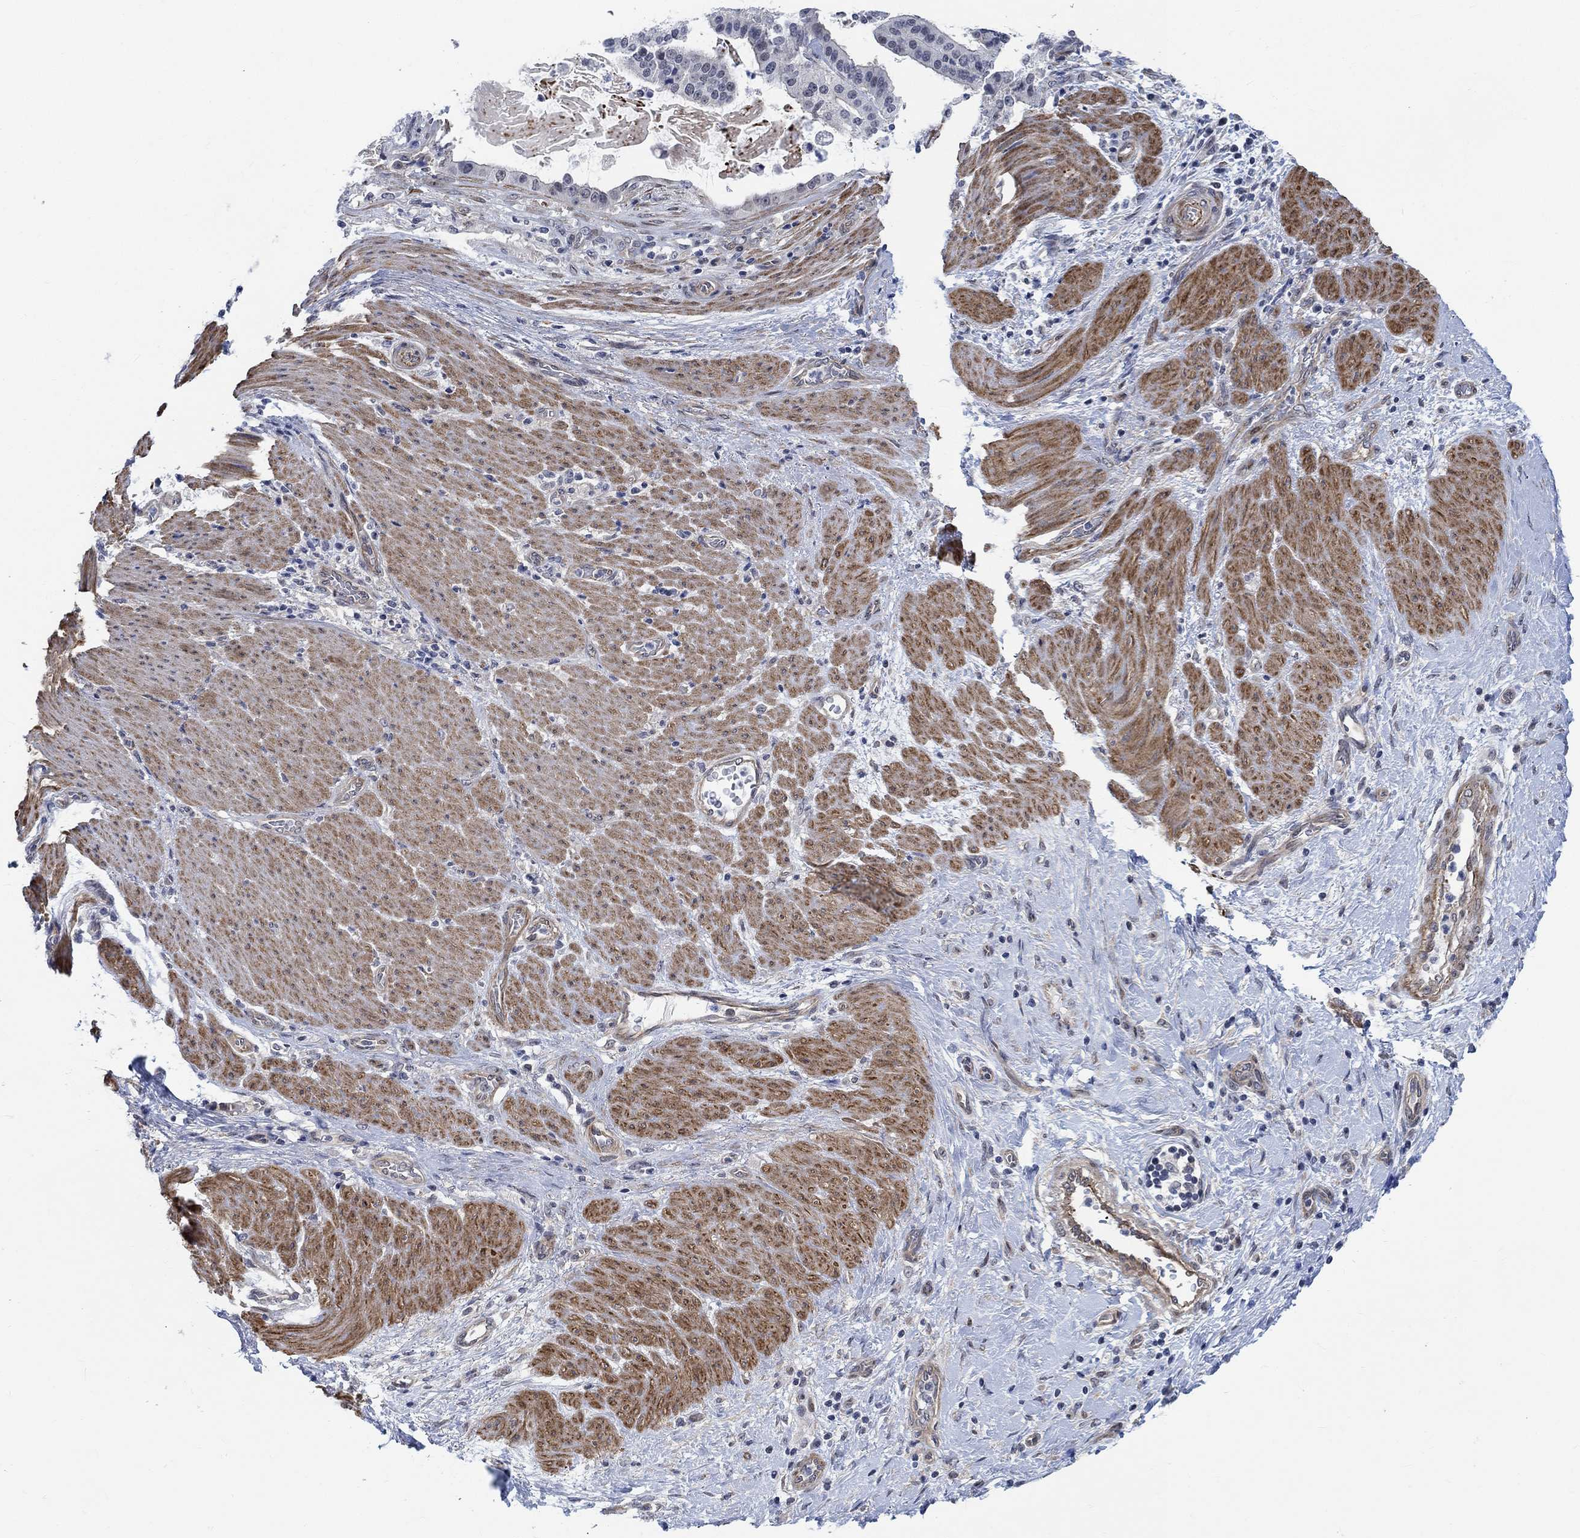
{"staining": {"intensity": "negative", "quantity": "none", "location": "none"}, "tissue": "stomach cancer", "cell_type": "Tumor cells", "image_type": "cancer", "snomed": [{"axis": "morphology", "description": "Adenocarcinoma, NOS"}, {"axis": "topography", "description": "Stomach"}], "caption": "Adenocarcinoma (stomach) was stained to show a protein in brown. There is no significant staining in tumor cells. (Stains: DAB immunohistochemistry (IHC) with hematoxylin counter stain, Microscopy: brightfield microscopy at high magnification).", "gene": "KCNH8", "patient": {"sex": "male", "age": 48}}